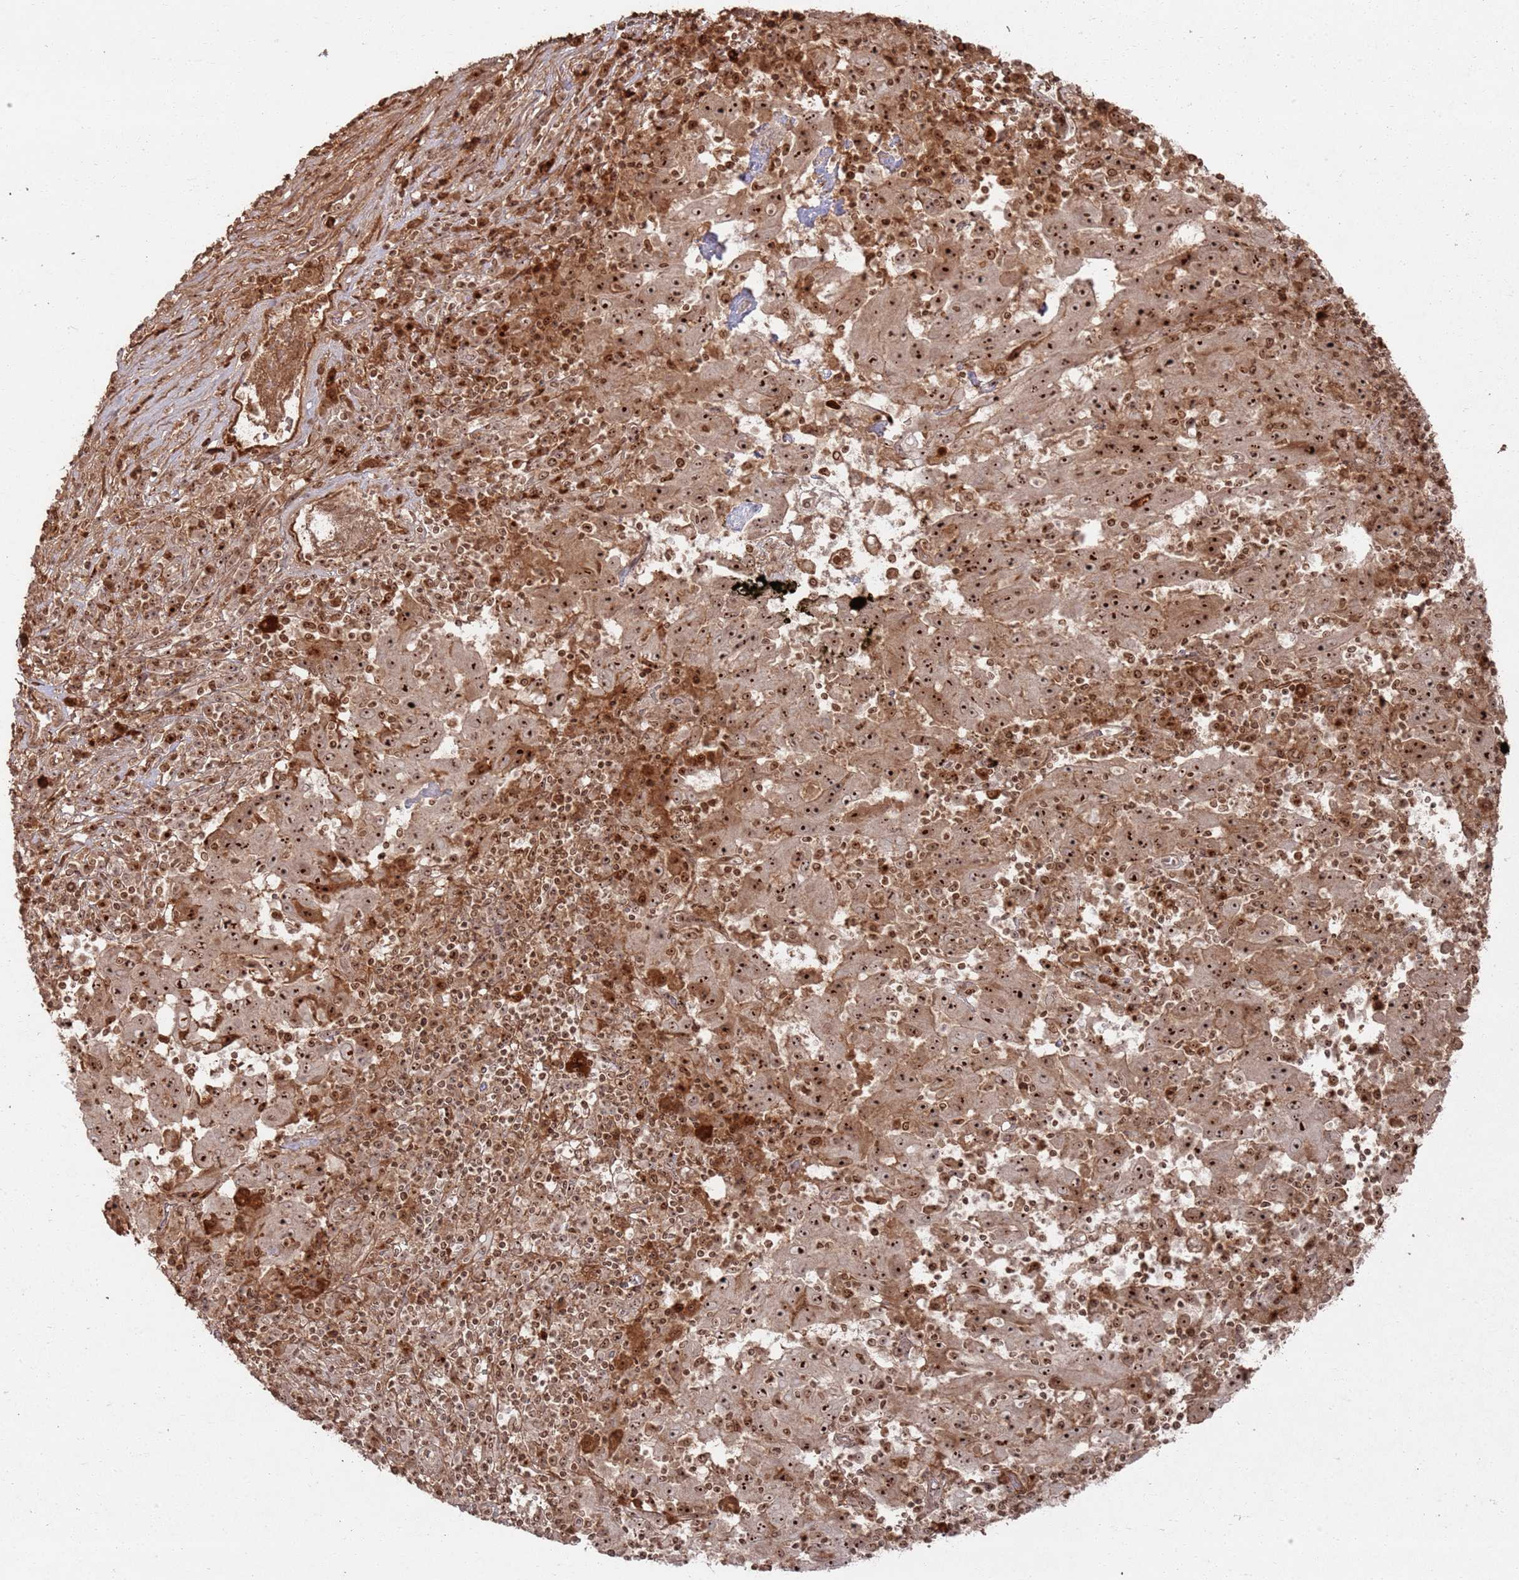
{"staining": {"intensity": "strong", "quantity": ">75%", "location": "cytoplasmic/membranous,nuclear"}, "tissue": "pancreatic cancer", "cell_type": "Tumor cells", "image_type": "cancer", "snomed": [{"axis": "morphology", "description": "Adenocarcinoma, NOS"}, {"axis": "topography", "description": "Pancreas"}], "caption": "This image displays IHC staining of human adenocarcinoma (pancreatic), with high strong cytoplasmic/membranous and nuclear expression in approximately >75% of tumor cells.", "gene": "UTP11", "patient": {"sex": "male", "age": 63}}